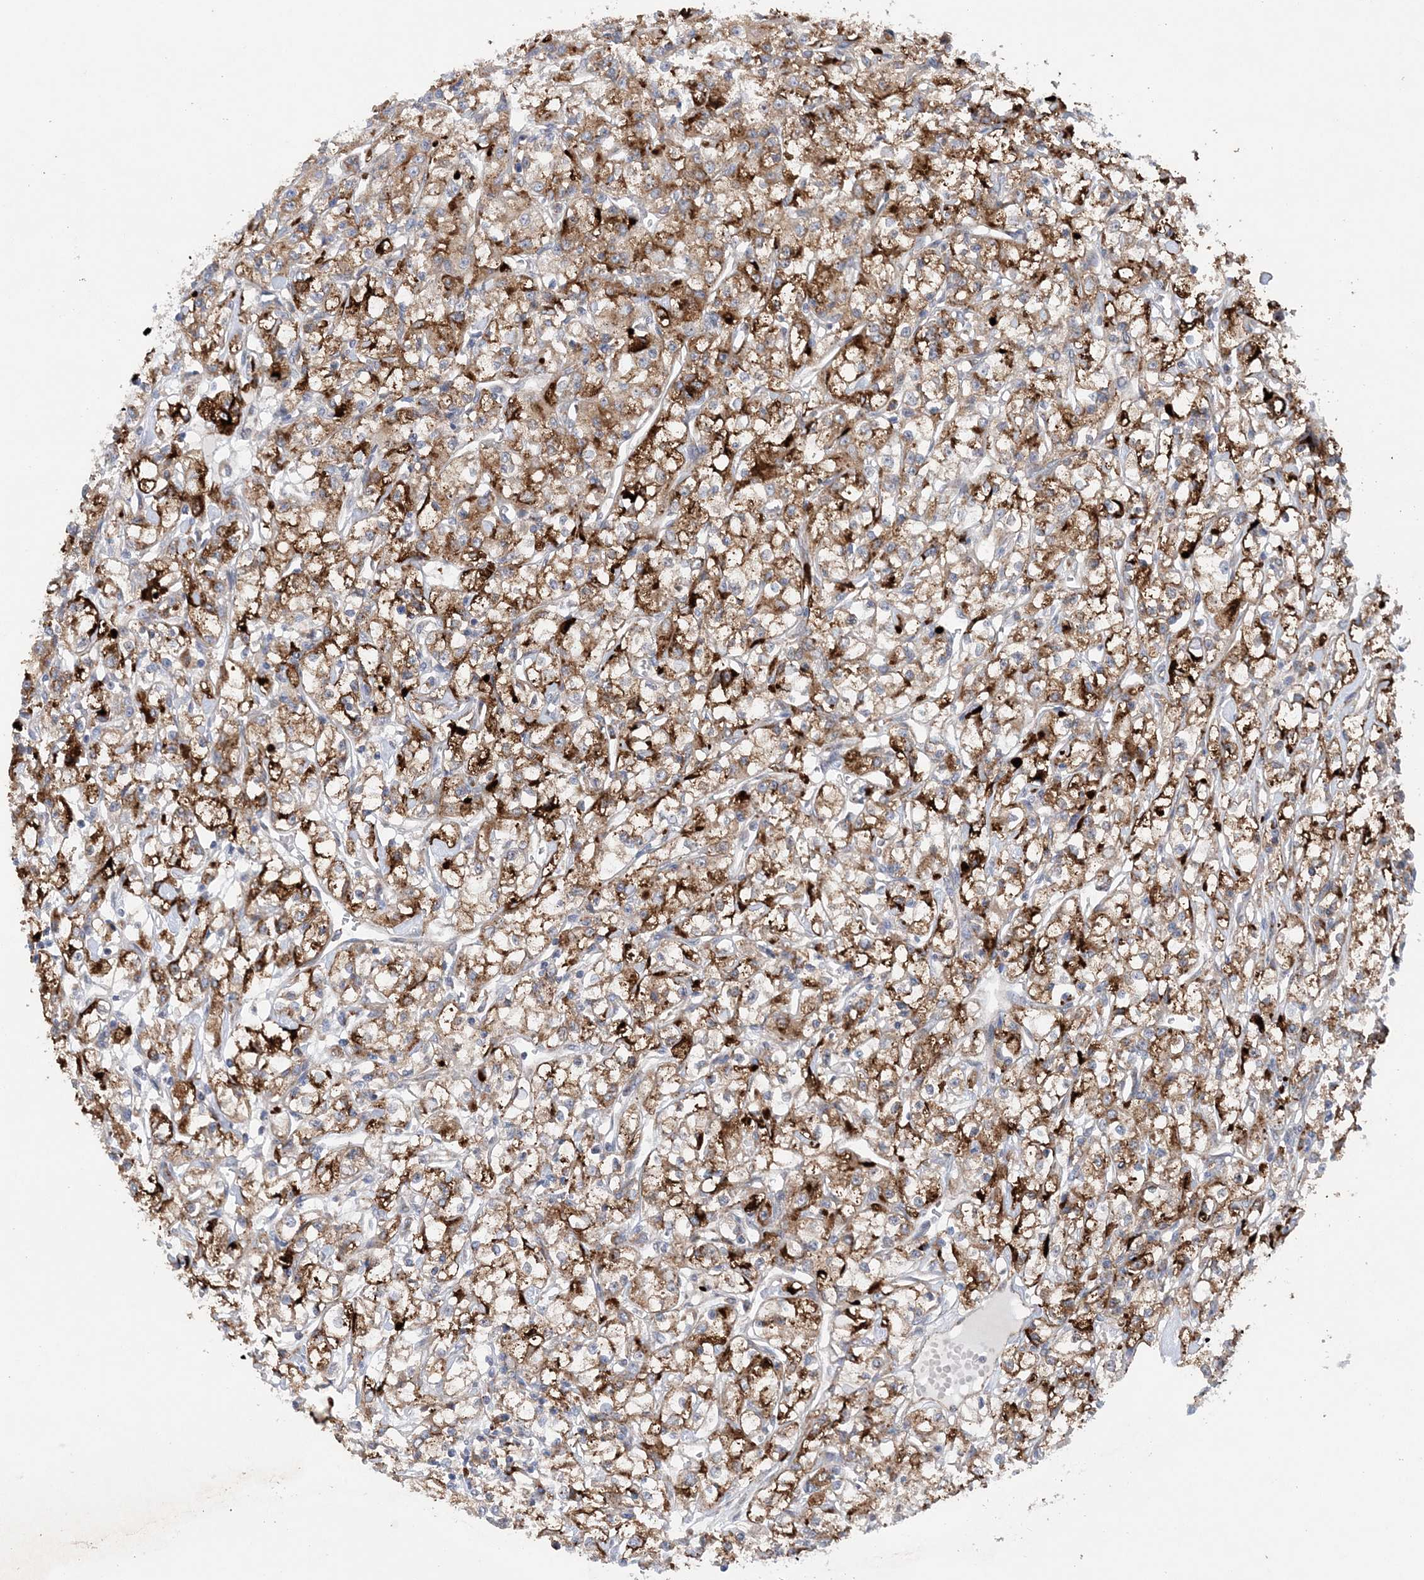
{"staining": {"intensity": "moderate", "quantity": ">75%", "location": "cytoplasmic/membranous"}, "tissue": "renal cancer", "cell_type": "Tumor cells", "image_type": "cancer", "snomed": [{"axis": "morphology", "description": "Adenocarcinoma, NOS"}, {"axis": "topography", "description": "Kidney"}], "caption": "Renal cancer stained for a protein (brown) shows moderate cytoplasmic/membranous positive staining in about >75% of tumor cells.", "gene": "PTTG1IP", "patient": {"sex": "female", "age": 59}}